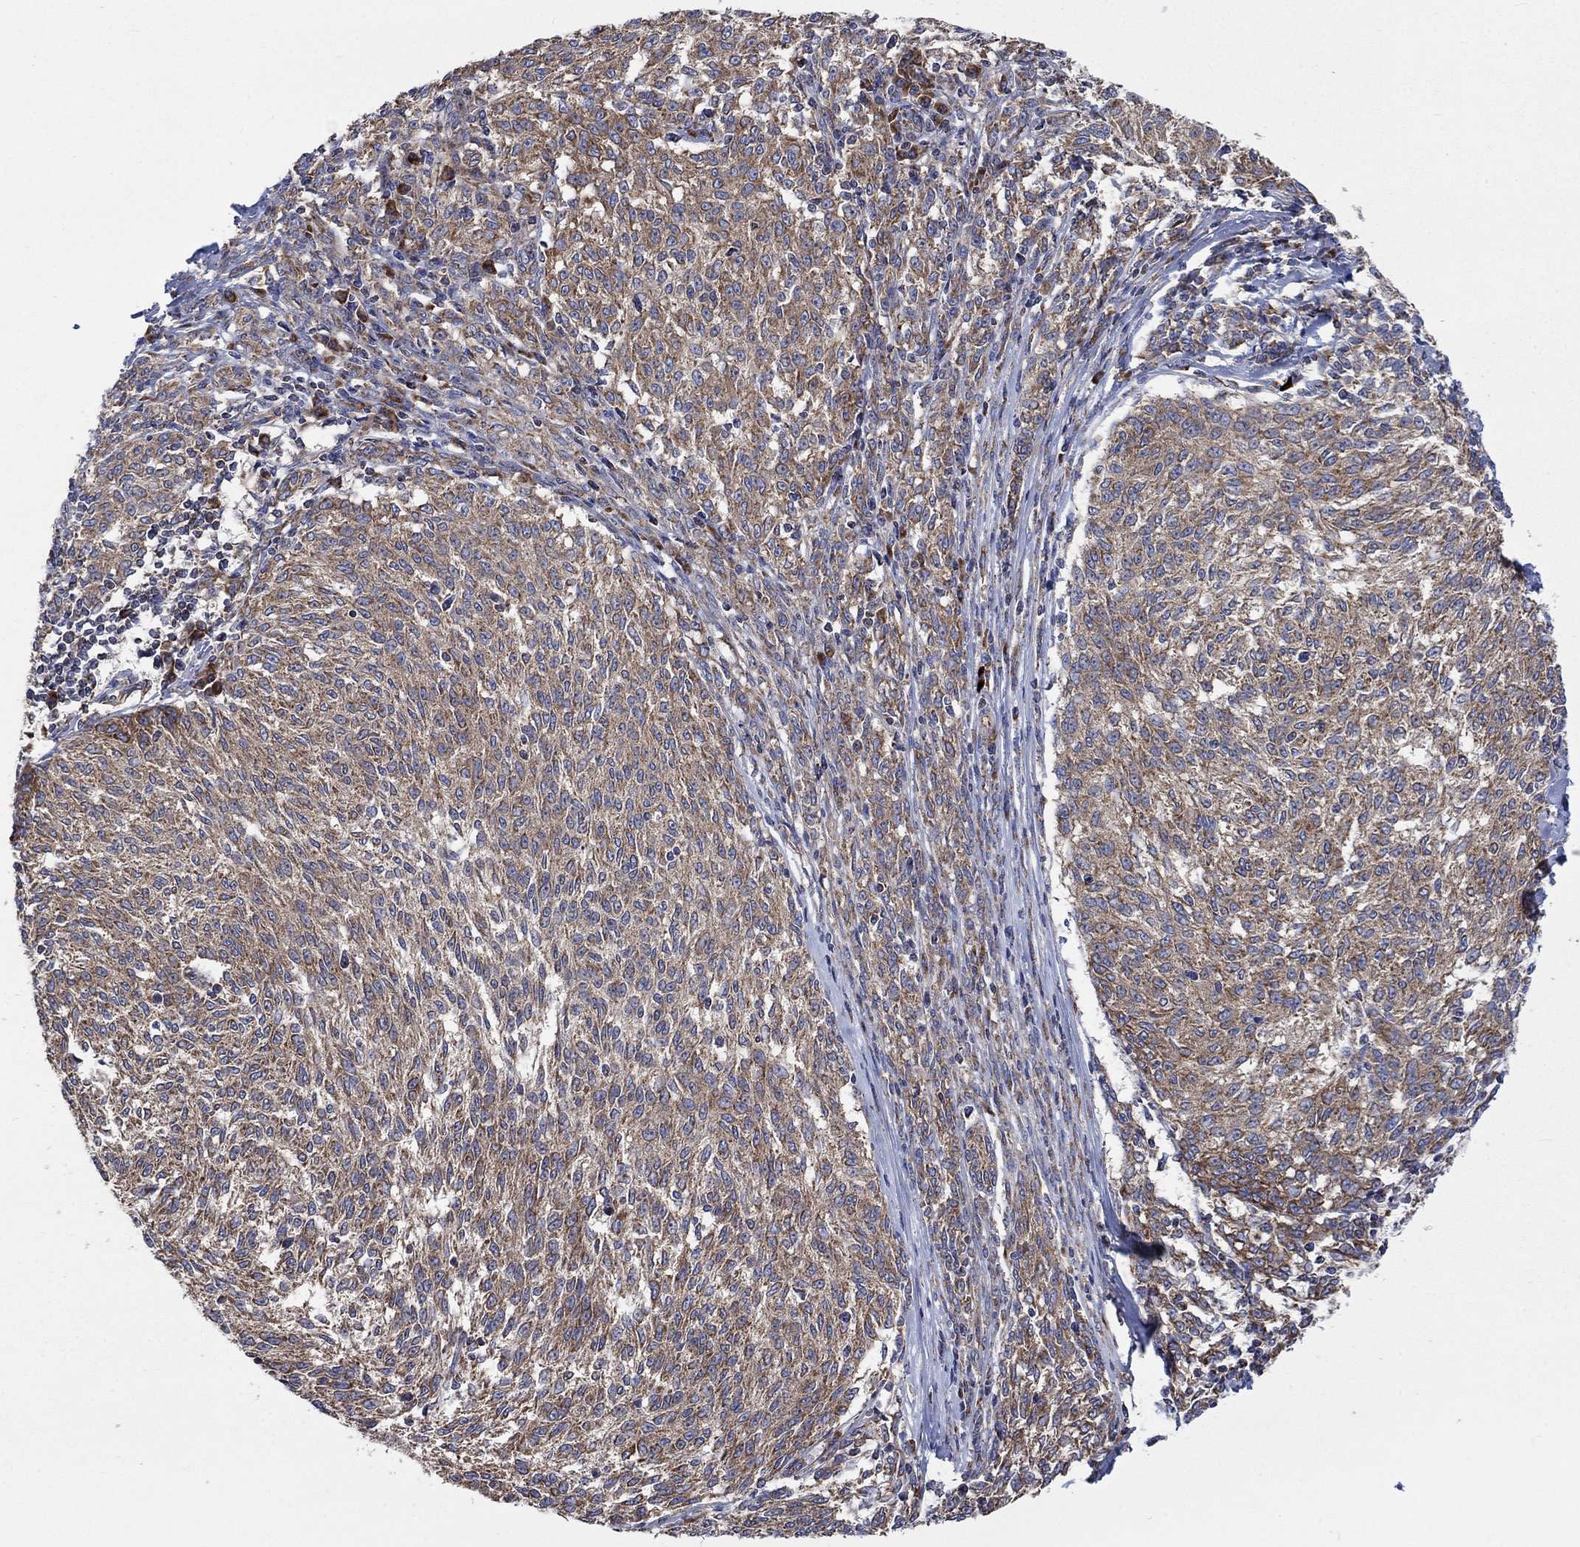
{"staining": {"intensity": "moderate", "quantity": "25%-75%", "location": "cytoplasmic/membranous"}, "tissue": "melanoma", "cell_type": "Tumor cells", "image_type": "cancer", "snomed": [{"axis": "morphology", "description": "Malignant melanoma, NOS"}, {"axis": "topography", "description": "Skin"}], "caption": "Protein expression analysis of malignant melanoma exhibits moderate cytoplasmic/membranous expression in approximately 25%-75% of tumor cells.", "gene": "RPLP0", "patient": {"sex": "female", "age": 72}}